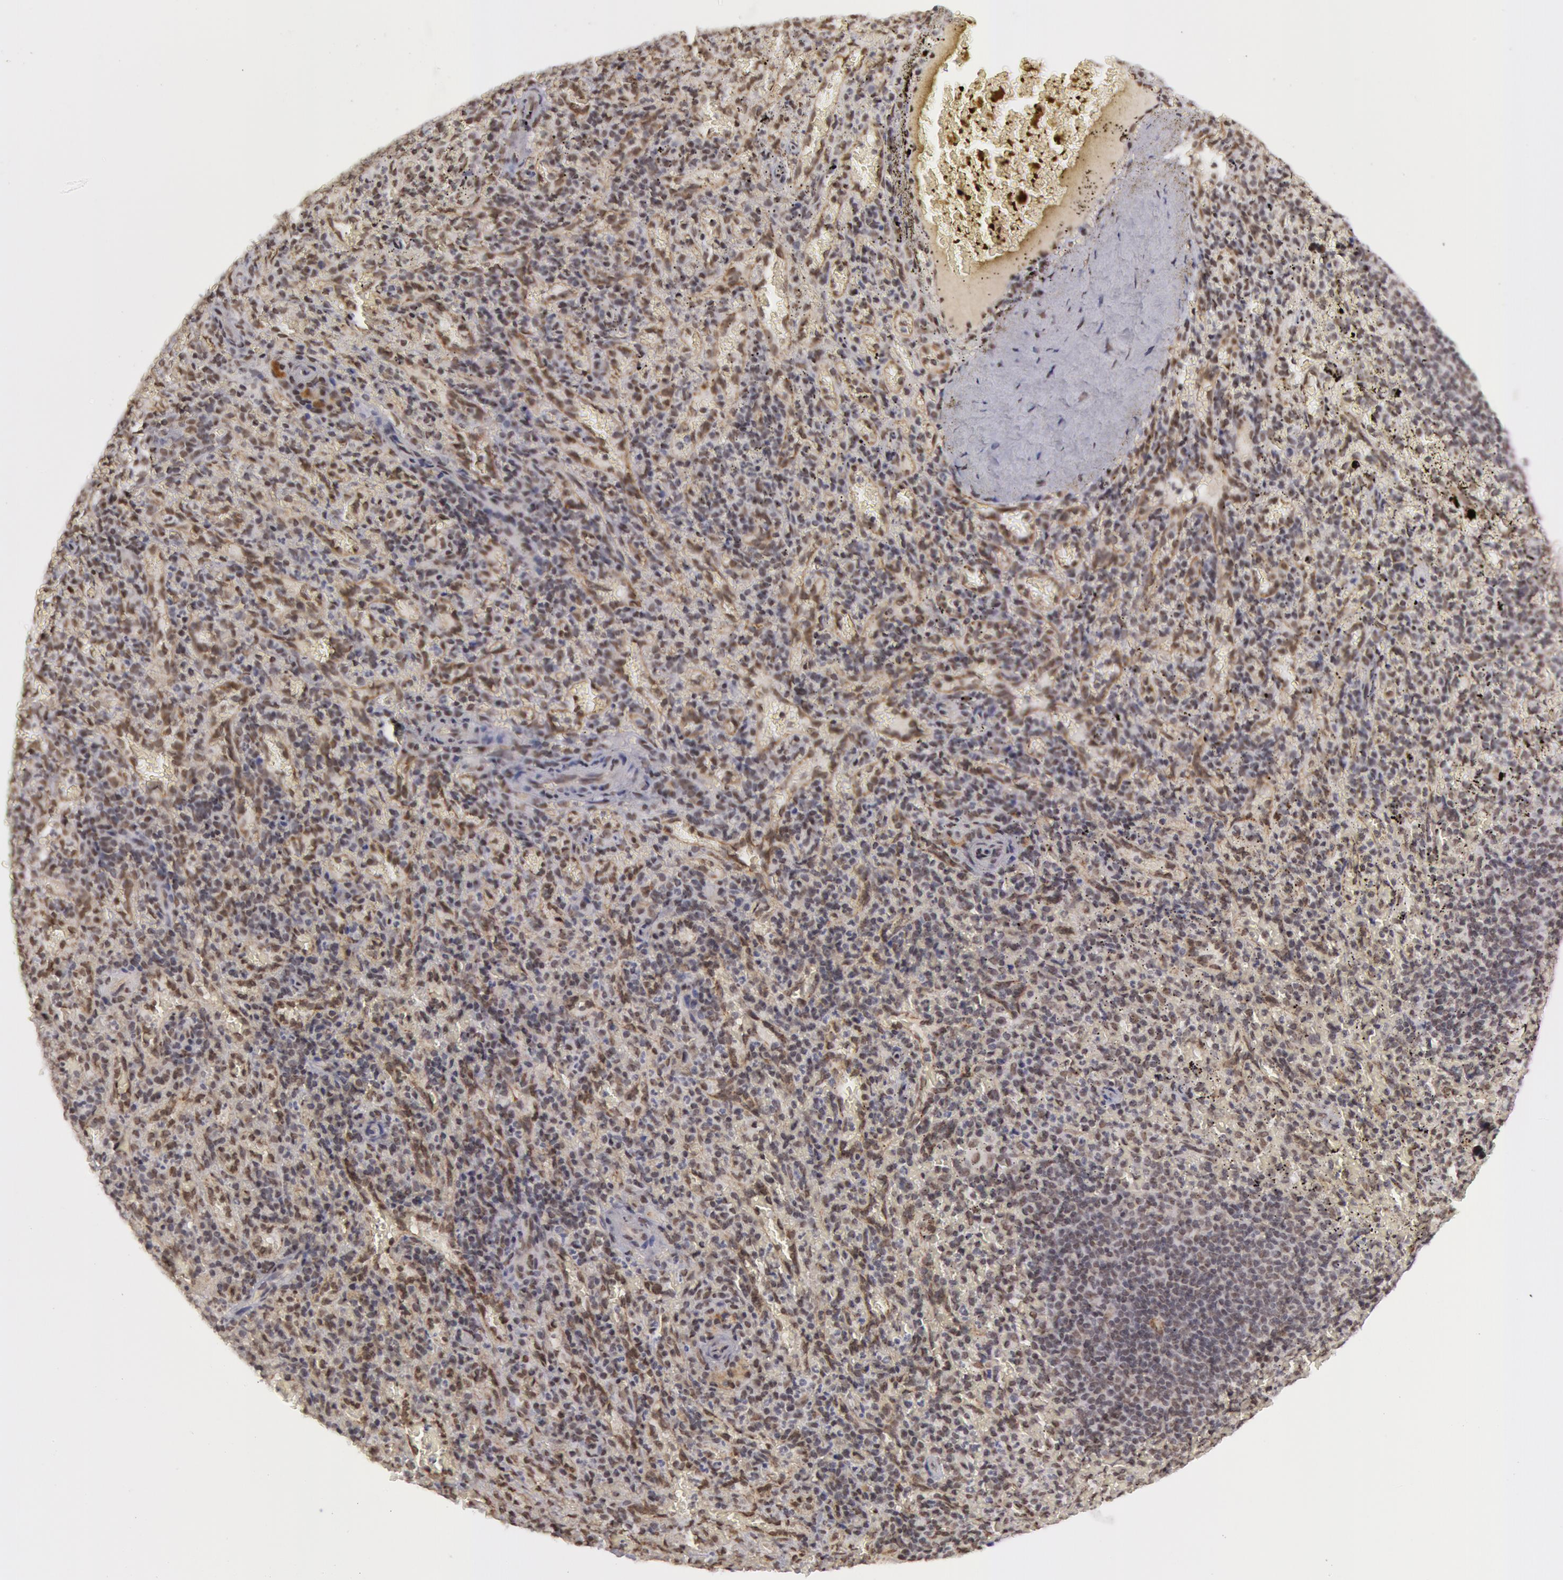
{"staining": {"intensity": "moderate", "quantity": "25%-75%", "location": "cytoplasmic/membranous,nuclear"}, "tissue": "spleen", "cell_type": "Cells in red pulp", "image_type": "normal", "snomed": [{"axis": "morphology", "description": "Normal tissue, NOS"}, {"axis": "topography", "description": "Spleen"}], "caption": "A high-resolution micrograph shows immunohistochemistry (IHC) staining of normal spleen, which shows moderate cytoplasmic/membranous,nuclear positivity in approximately 25%-75% of cells in red pulp. (DAB (3,3'-diaminobenzidine) IHC, brown staining for protein, blue staining for nuclei).", "gene": "VRTN", "patient": {"sex": "female", "age": 50}}